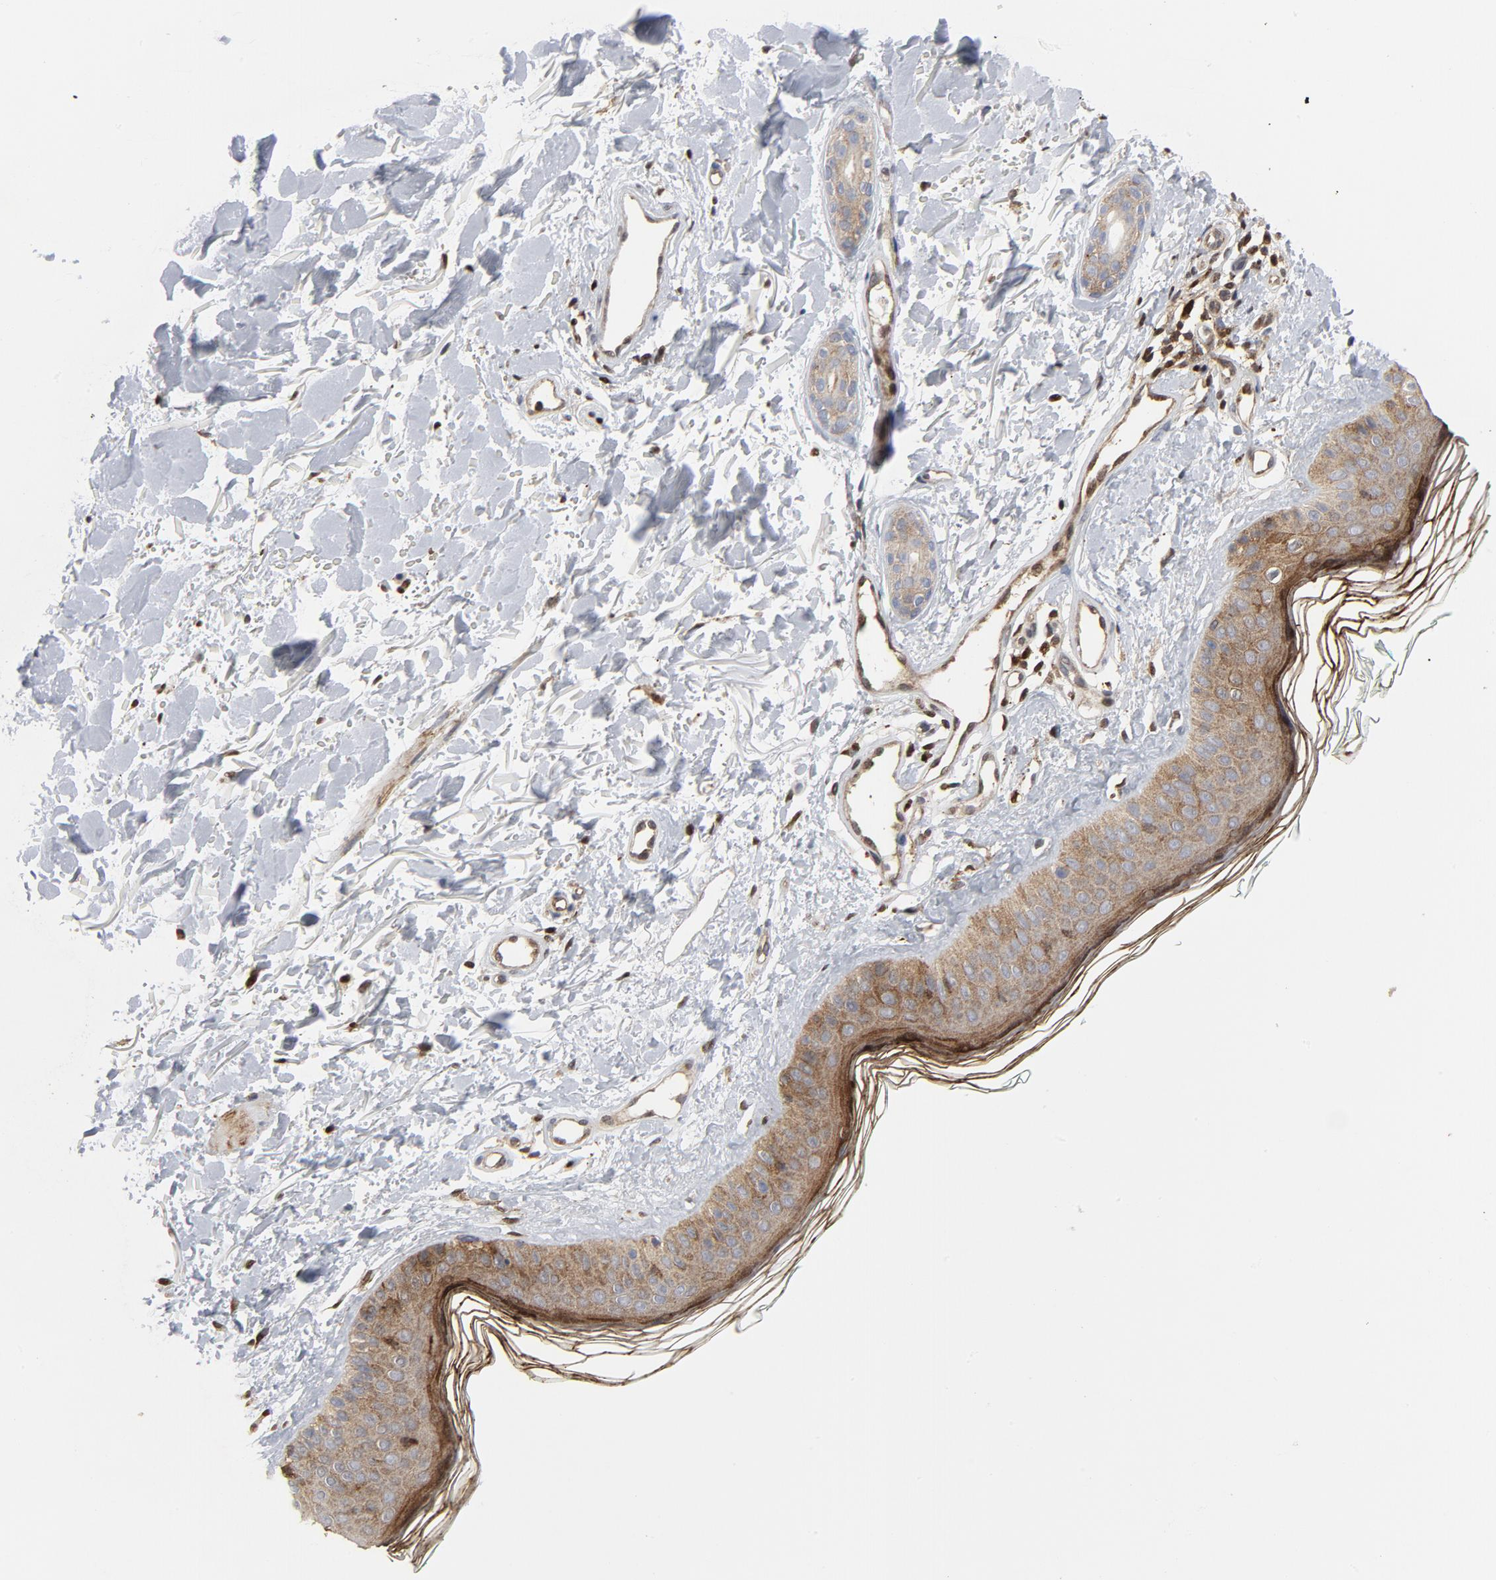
{"staining": {"intensity": "negative", "quantity": "none", "location": "none"}, "tissue": "skin", "cell_type": "Fibroblasts", "image_type": "normal", "snomed": [{"axis": "morphology", "description": "Normal tissue, NOS"}, {"axis": "topography", "description": "Skin"}], "caption": "This is an IHC histopathology image of unremarkable human skin. There is no positivity in fibroblasts.", "gene": "YES1", "patient": {"sex": "male", "age": 71}}